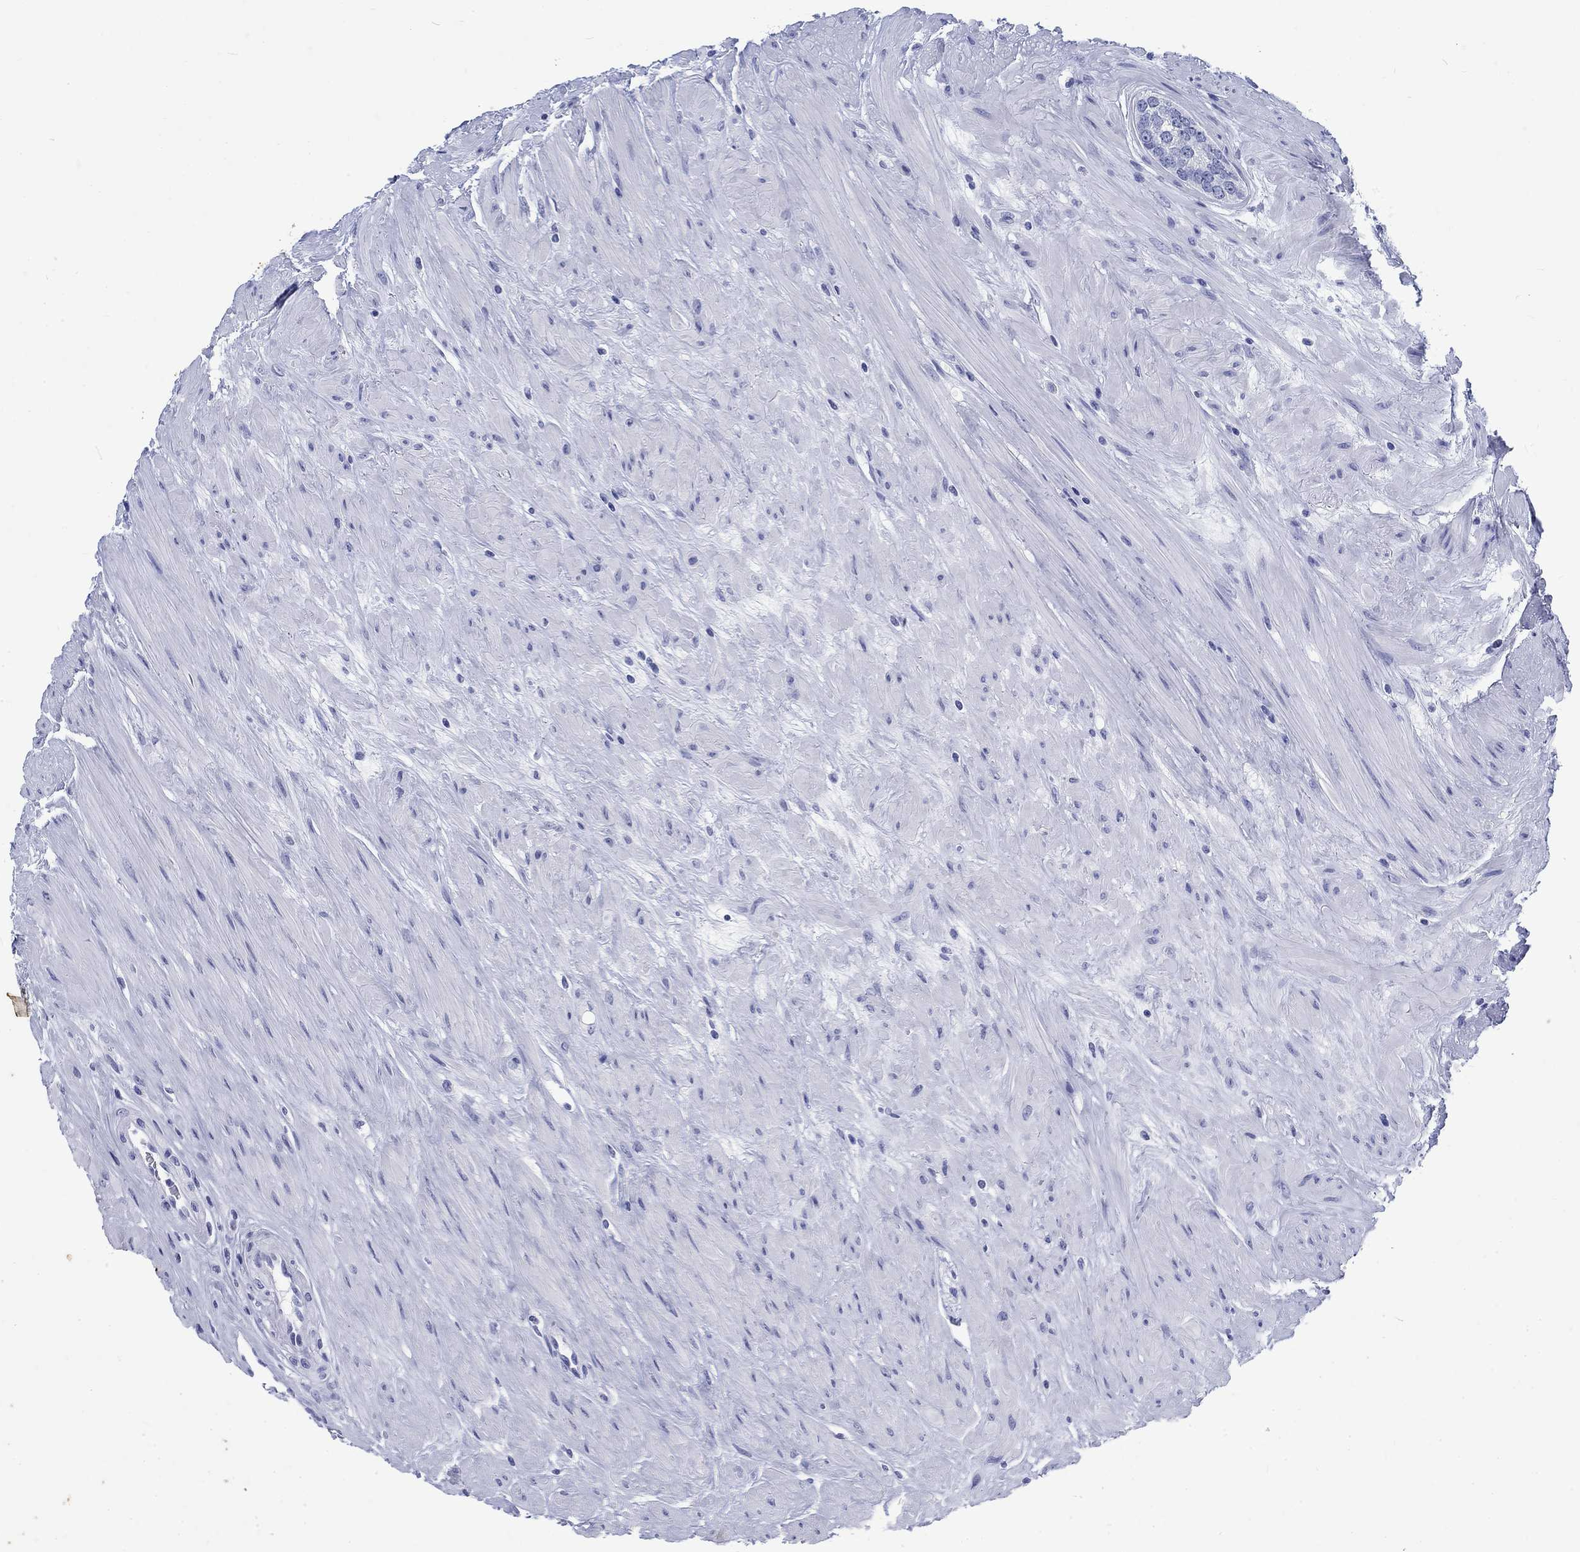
{"staining": {"intensity": "negative", "quantity": "none", "location": "none"}, "tissue": "prostate cancer", "cell_type": "Tumor cells", "image_type": "cancer", "snomed": [{"axis": "morphology", "description": "Adenocarcinoma, High grade"}, {"axis": "topography", "description": "Prostate and seminal vesicle, NOS"}], "caption": "The micrograph displays no staining of tumor cells in adenocarcinoma (high-grade) (prostate).", "gene": "KRT76", "patient": {"sex": "male", "age": 62}}